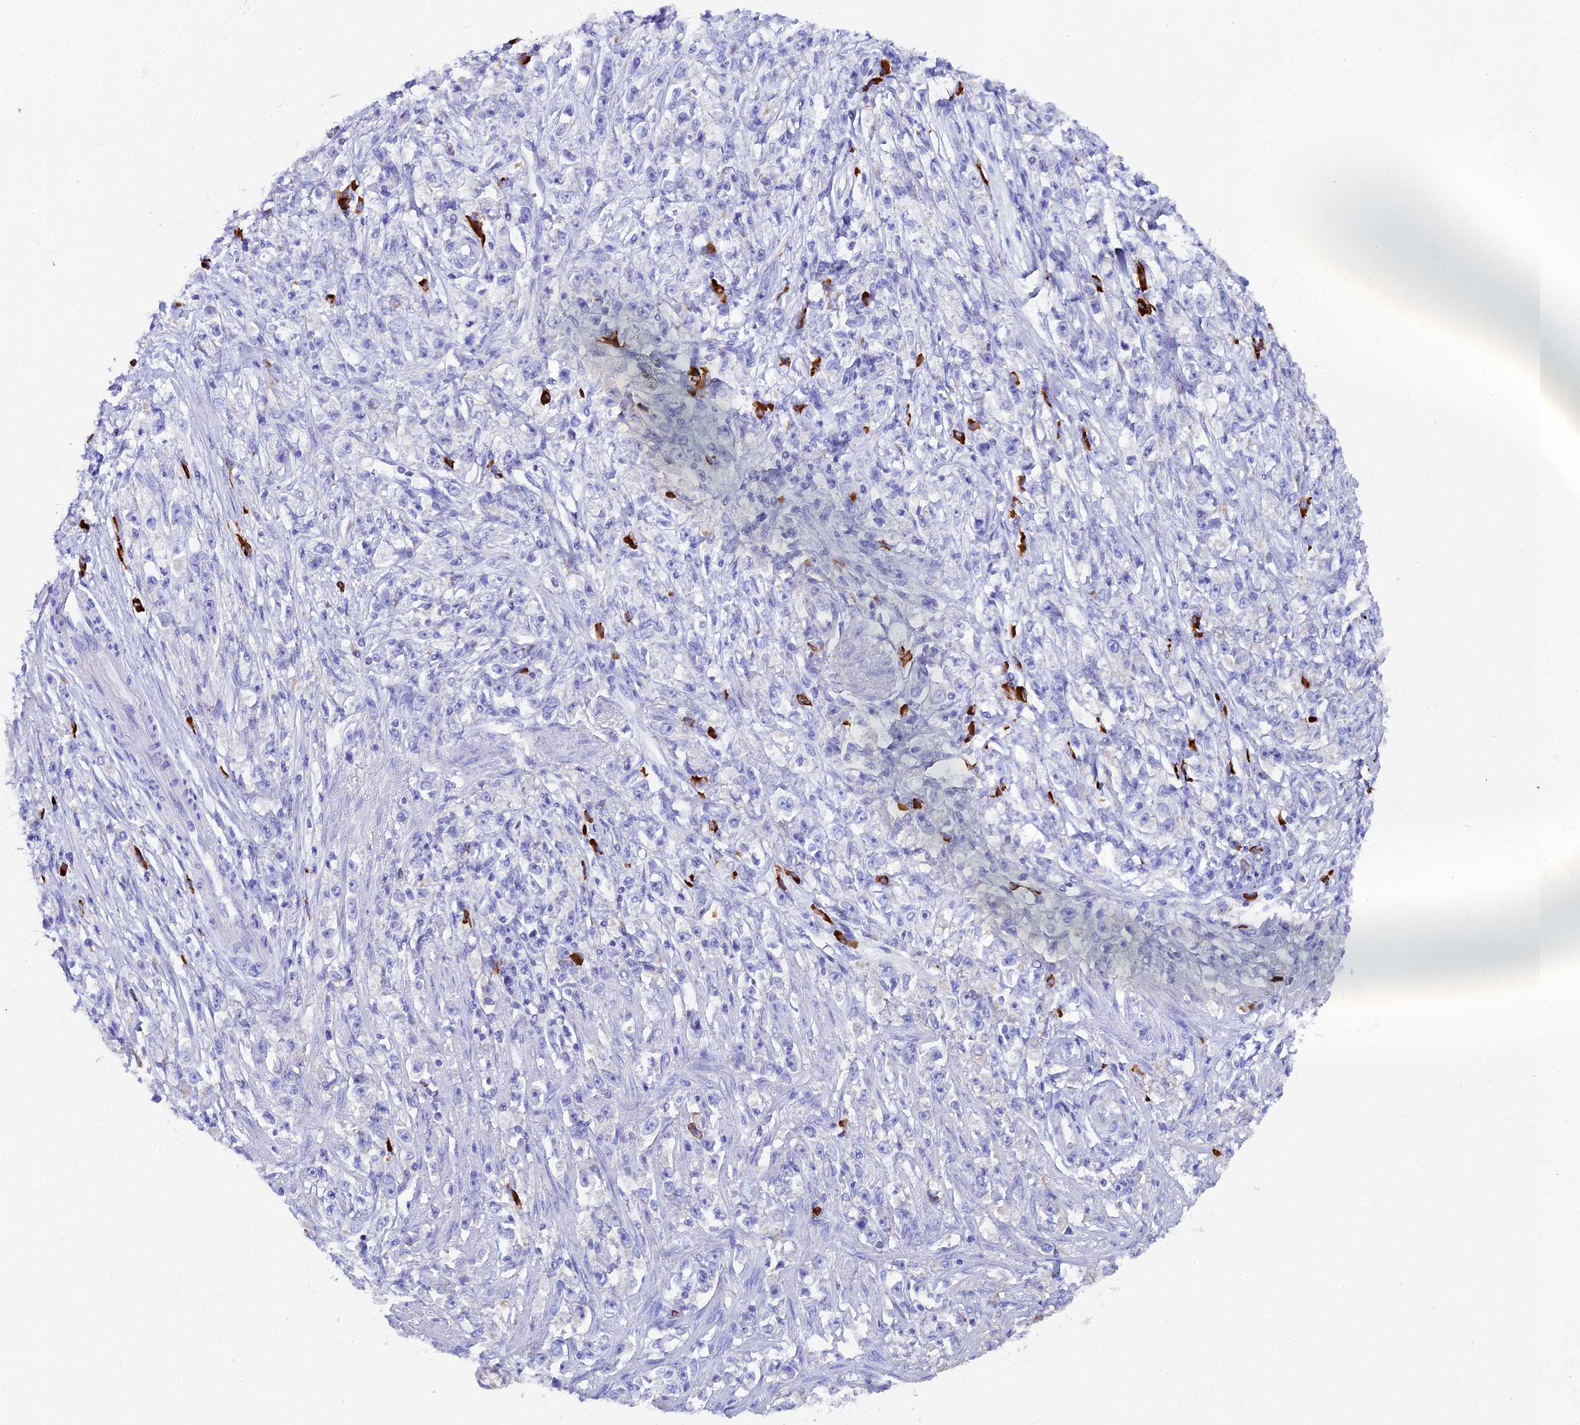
{"staining": {"intensity": "negative", "quantity": "none", "location": "none"}, "tissue": "stomach cancer", "cell_type": "Tumor cells", "image_type": "cancer", "snomed": [{"axis": "morphology", "description": "Adenocarcinoma, NOS"}, {"axis": "topography", "description": "Stomach"}], "caption": "This is a histopathology image of IHC staining of stomach cancer, which shows no expression in tumor cells.", "gene": "FKBP11", "patient": {"sex": "female", "age": 59}}